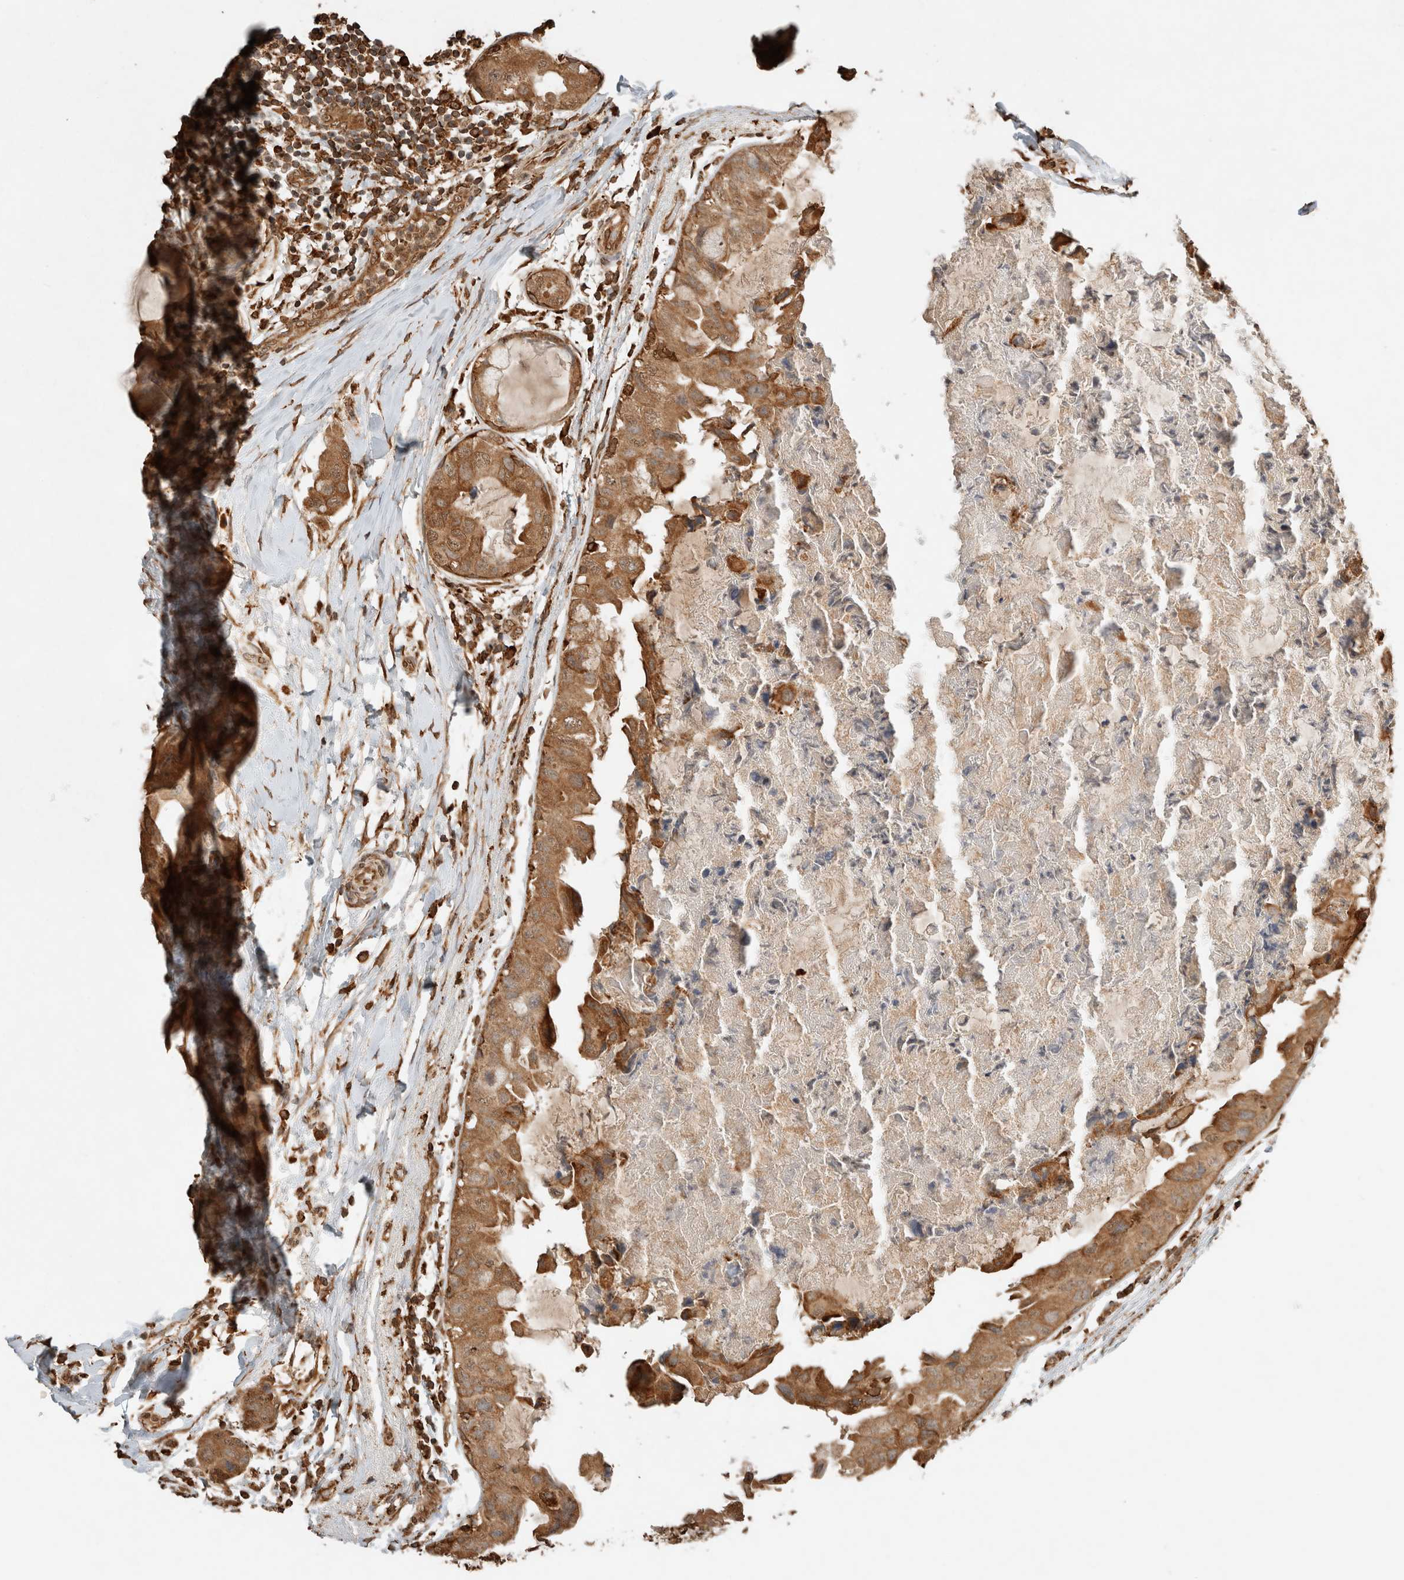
{"staining": {"intensity": "moderate", "quantity": ">75%", "location": "cytoplasmic/membranous"}, "tissue": "breast cancer", "cell_type": "Tumor cells", "image_type": "cancer", "snomed": [{"axis": "morphology", "description": "Duct carcinoma"}, {"axis": "topography", "description": "Breast"}], "caption": "This histopathology image displays breast cancer (intraductal carcinoma) stained with IHC to label a protein in brown. The cytoplasmic/membranous of tumor cells show moderate positivity for the protein. Nuclei are counter-stained blue.", "gene": "ERAP1", "patient": {"sex": "female", "age": 40}}